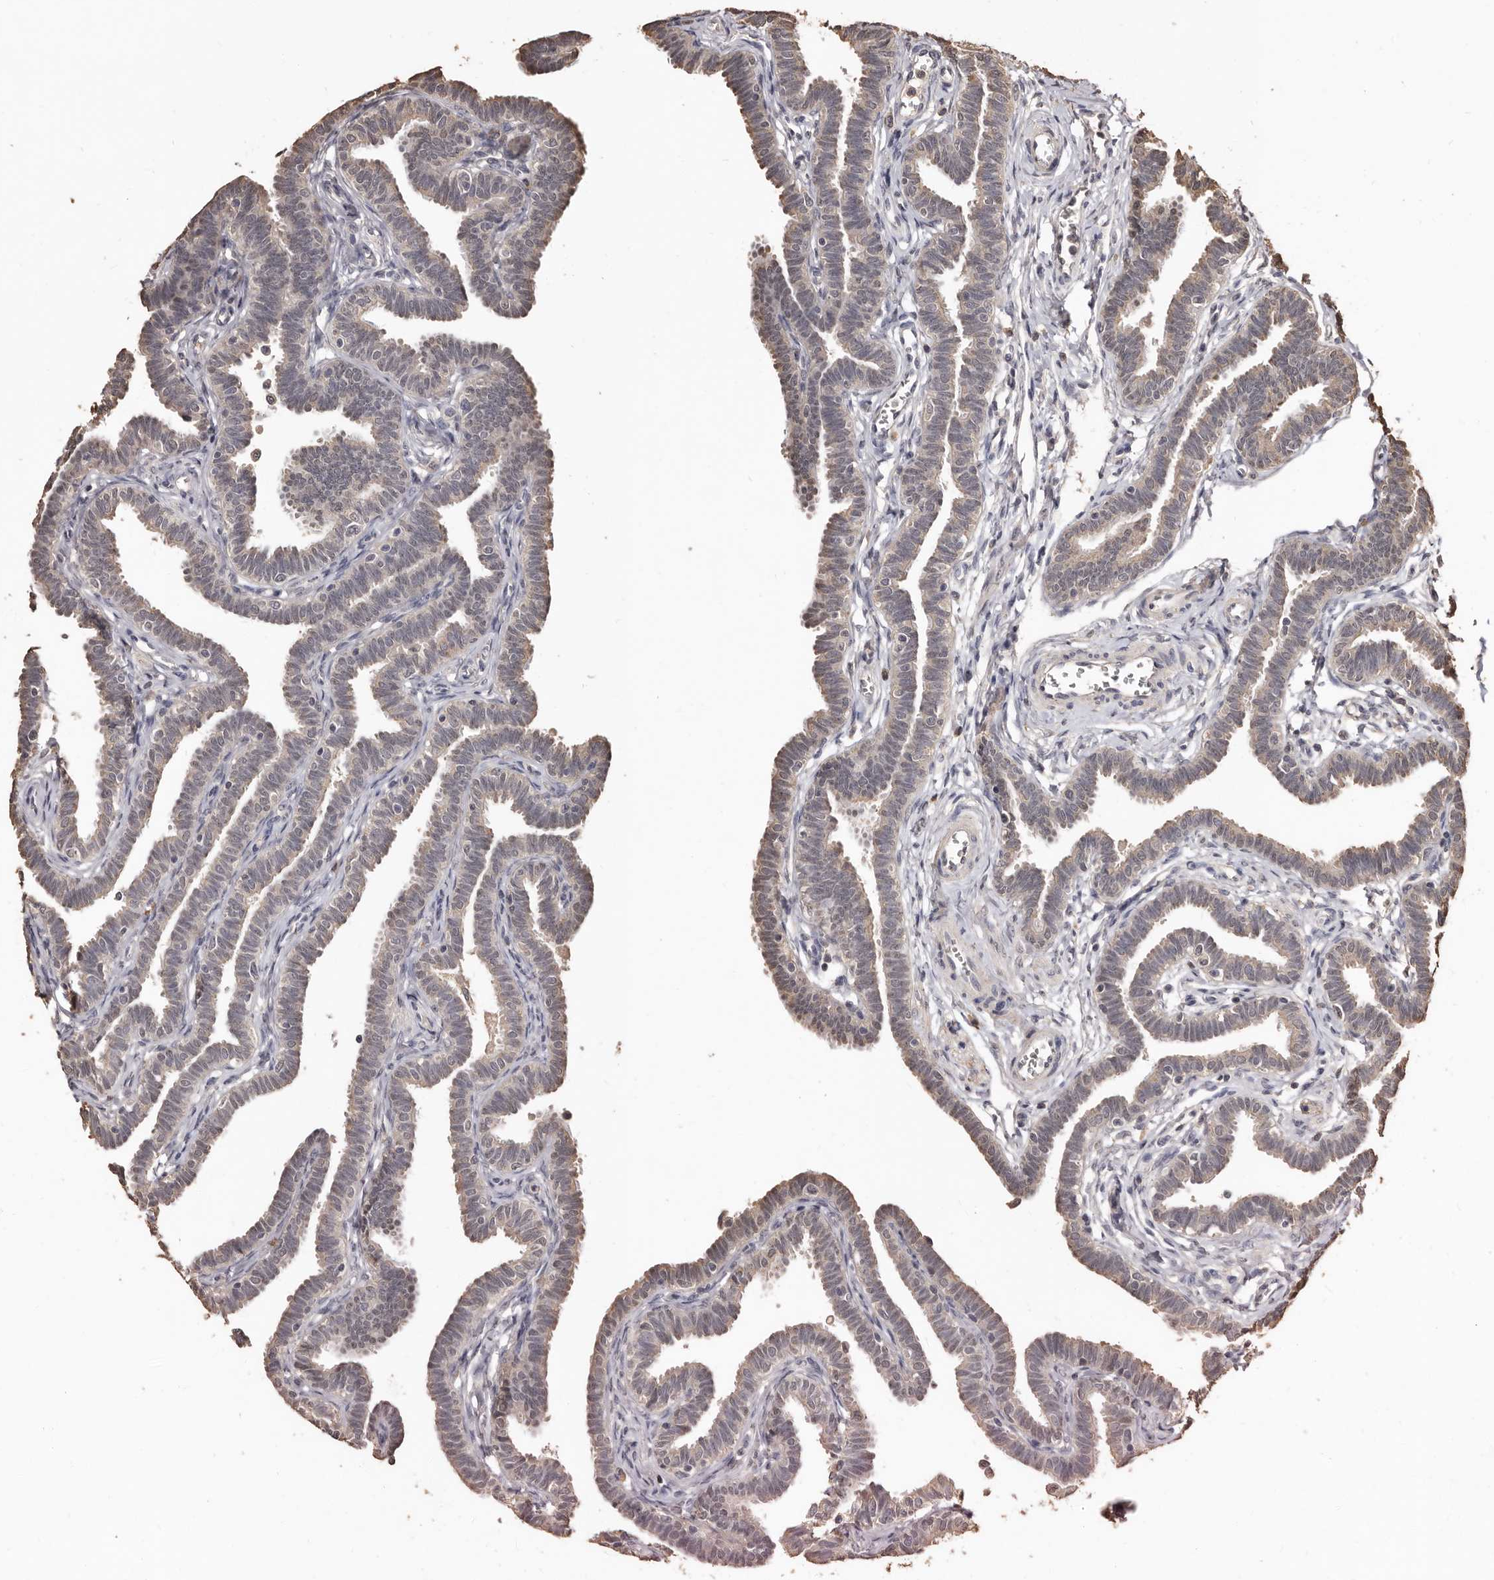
{"staining": {"intensity": "weak", "quantity": "<25%", "location": "cytoplasmic/membranous,nuclear"}, "tissue": "fallopian tube", "cell_type": "Glandular cells", "image_type": "normal", "snomed": [{"axis": "morphology", "description": "Normal tissue, NOS"}, {"axis": "topography", "description": "Fallopian tube"}, {"axis": "topography", "description": "Ovary"}], "caption": "Protein analysis of normal fallopian tube shows no significant staining in glandular cells. (Stains: DAB (3,3'-diaminobenzidine) immunohistochemistry (IHC) with hematoxylin counter stain, Microscopy: brightfield microscopy at high magnification).", "gene": "INAVA", "patient": {"sex": "female", "age": 23}}